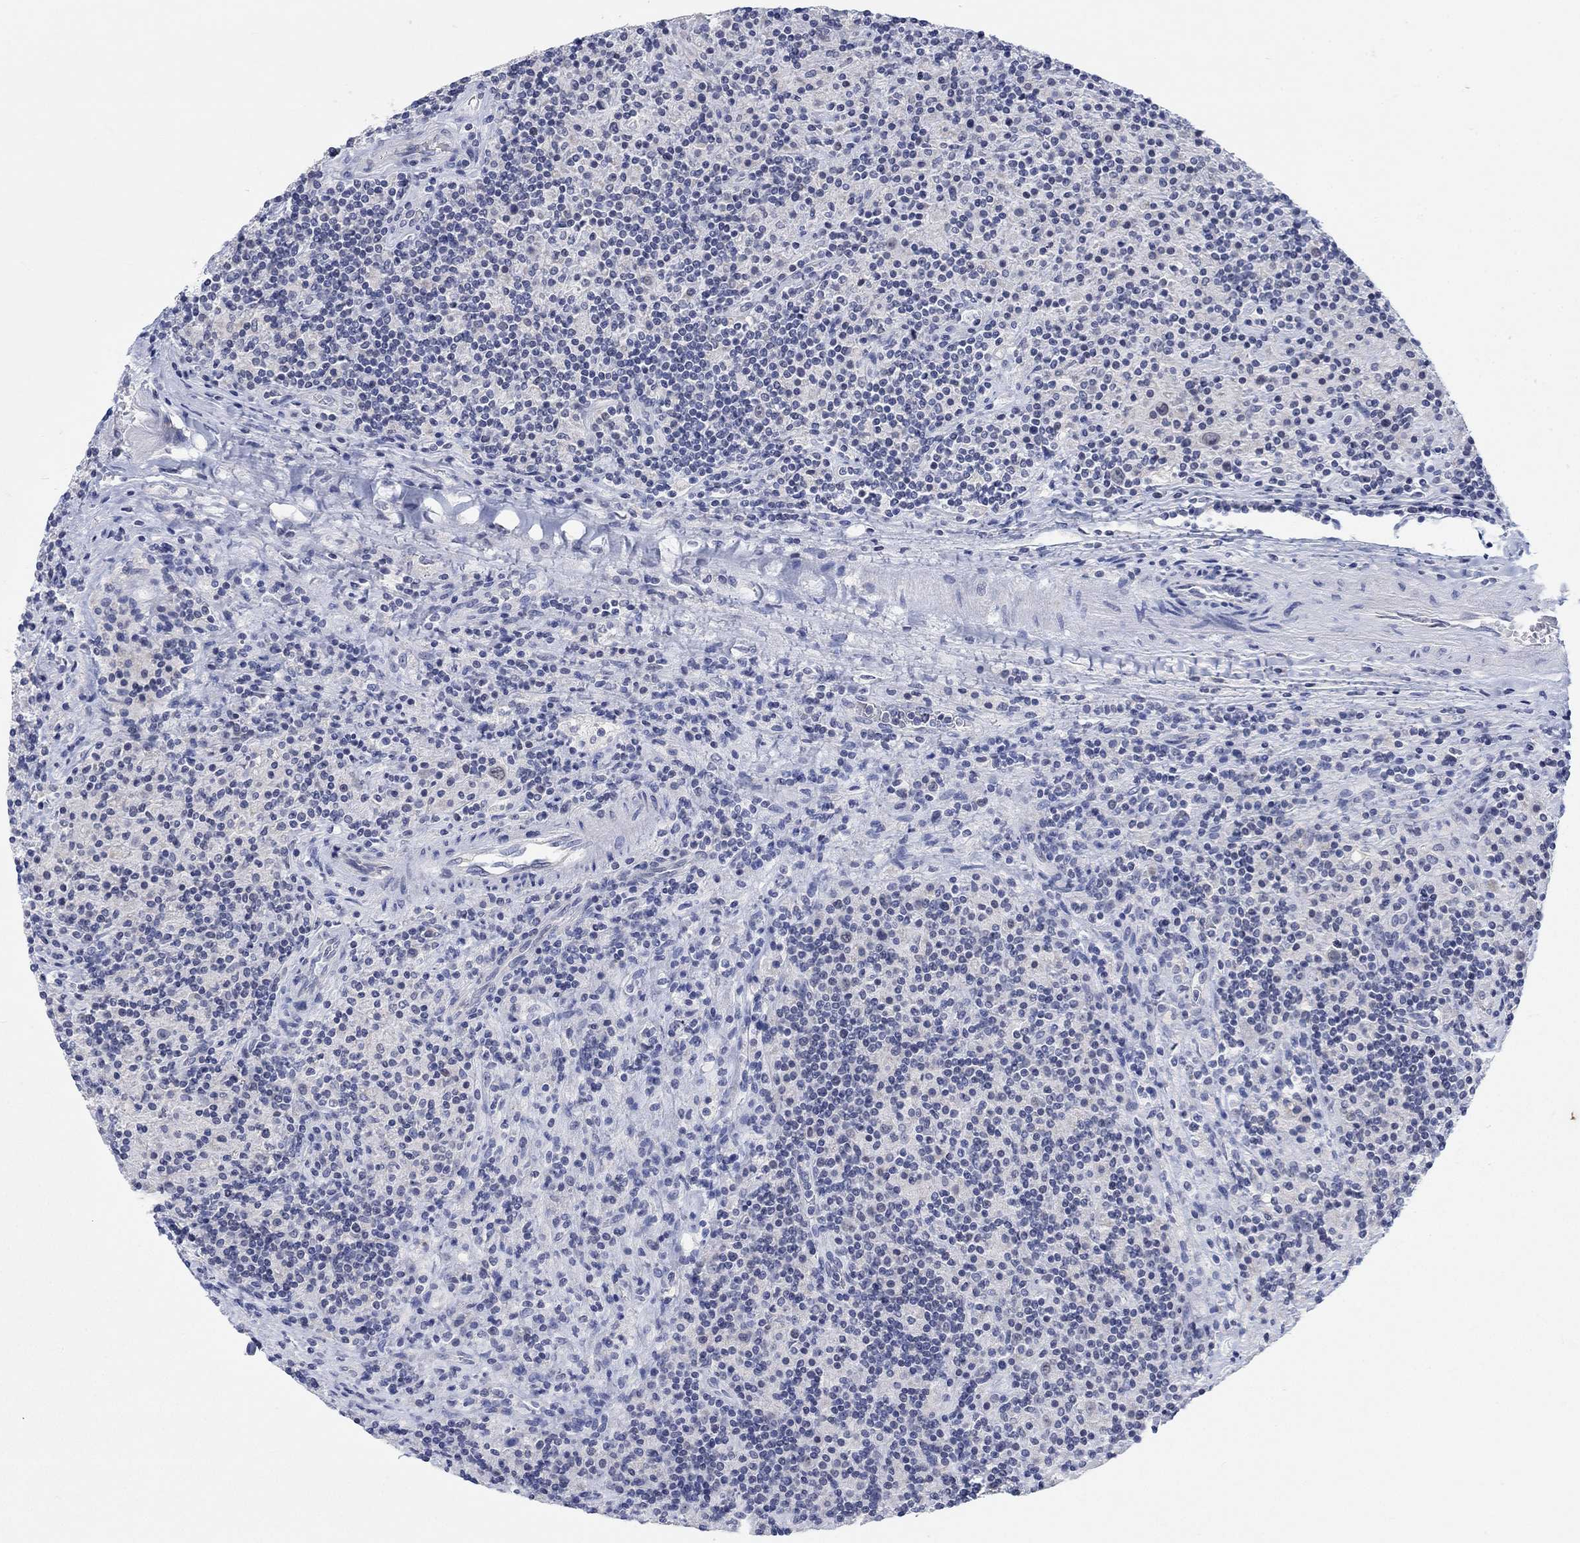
{"staining": {"intensity": "negative", "quantity": "none", "location": "none"}, "tissue": "lymphoma", "cell_type": "Tumor cells", "image_type": "cancer", "snomed": [{"axis": "morphology", "description": "Hodgkin's disease, NOS"}, {"axis": "topography", "description": "Lymph node"}], "caption": "The micrograph exhibits no staining of tumor cells in lymphoma. (Immunohistochemistry (ihc), brightfield microscopy, high magnification).", "gene": "ATP6V1E2", "patient": {"sex": "male", "age": 70}}